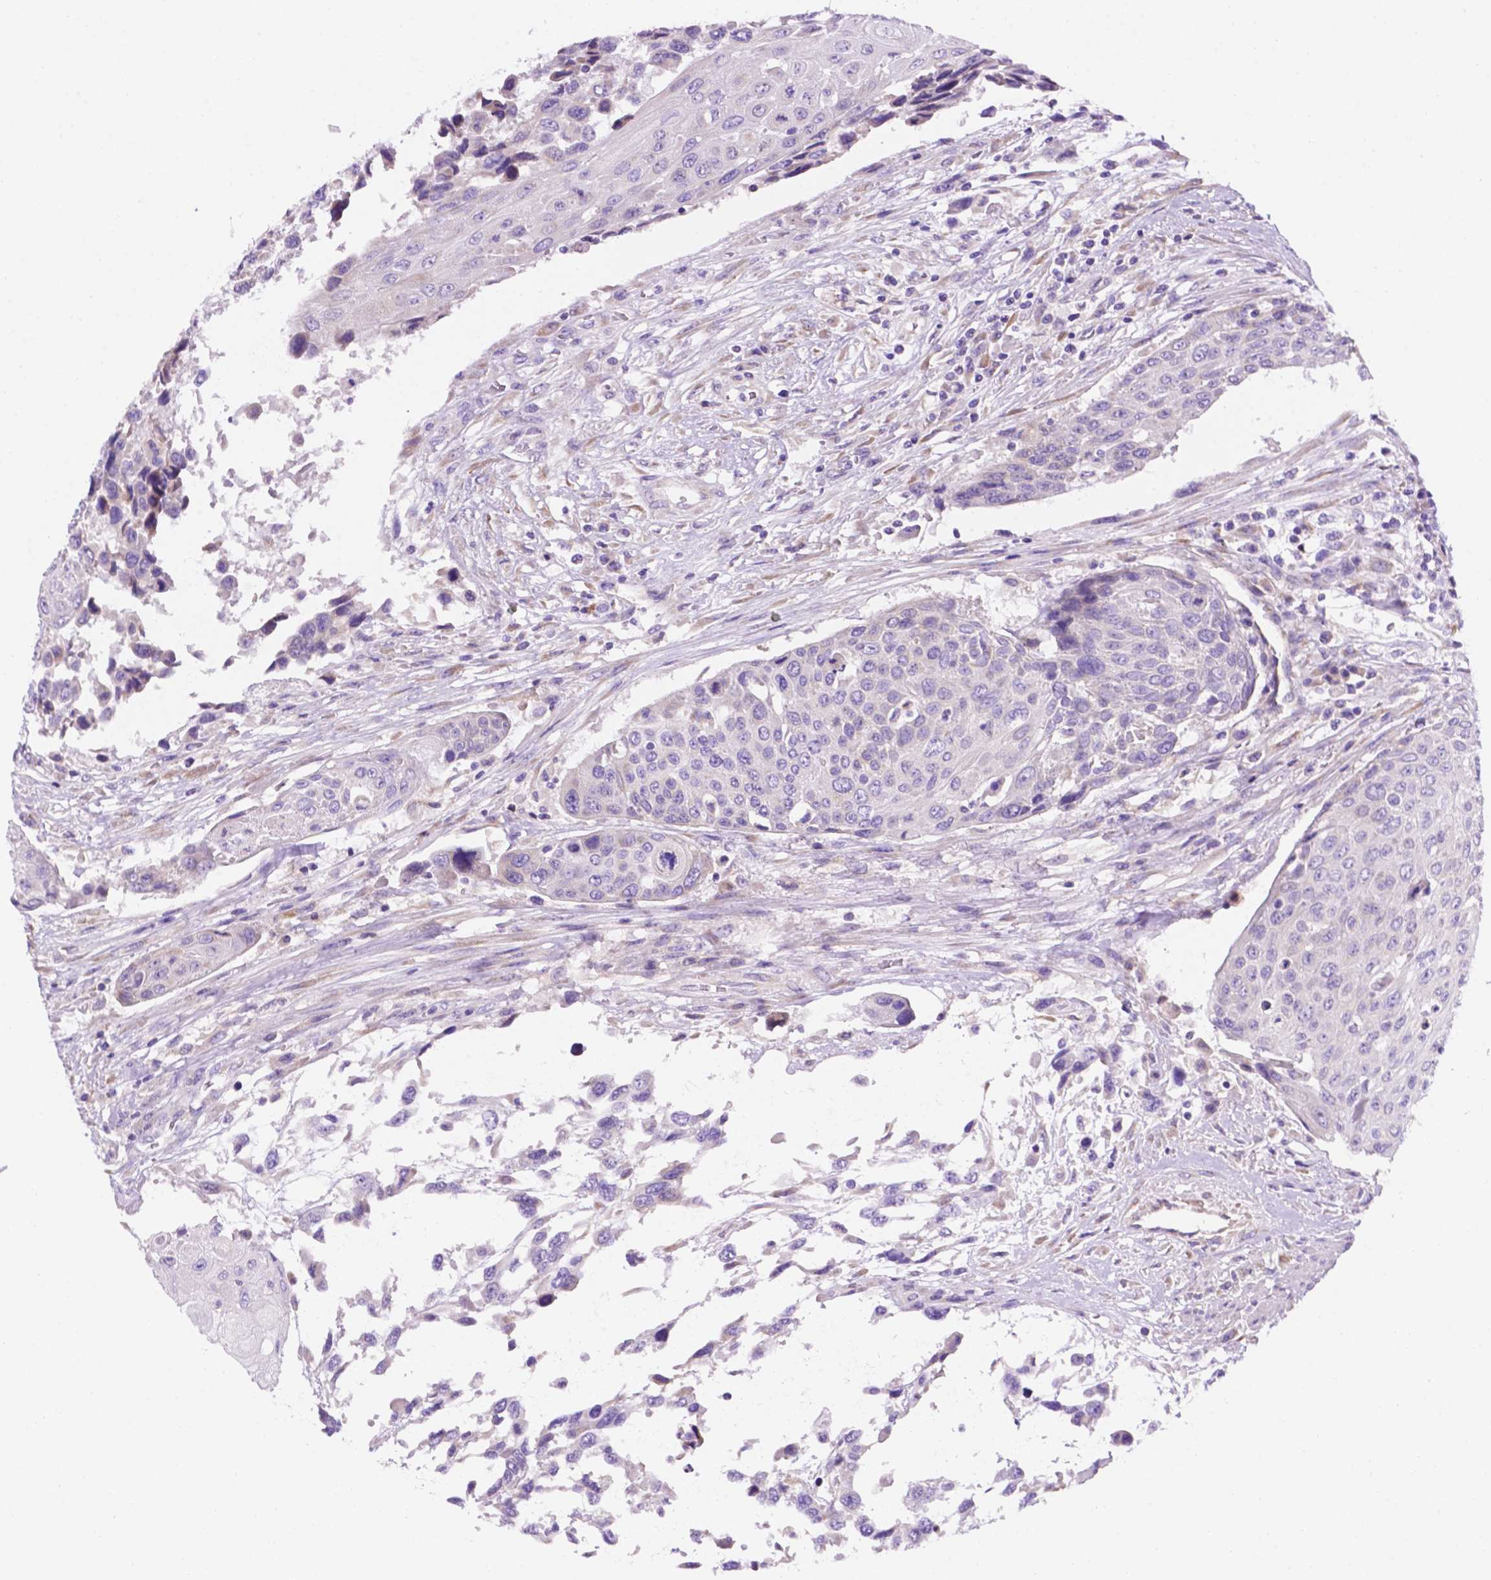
{"staining": {"intensity": "negative", "quantity": "none", "location": "none"}, "tissue": "urothelial cancer", "cell_type": "Tumor cells", "image_type": "cancer", "snomed": [{"axis": "morphology", "description": "Urothelial carcinoma, High grade"}, {"axis": "topography", "description": "Urinary bladder"}], "caption": "The photomicrograph displays no staining of tumor cells in urothelial carcinoma (high-grade).", "gene": "CEACAM7", "patient": {"sex": "female", "age": 70}}